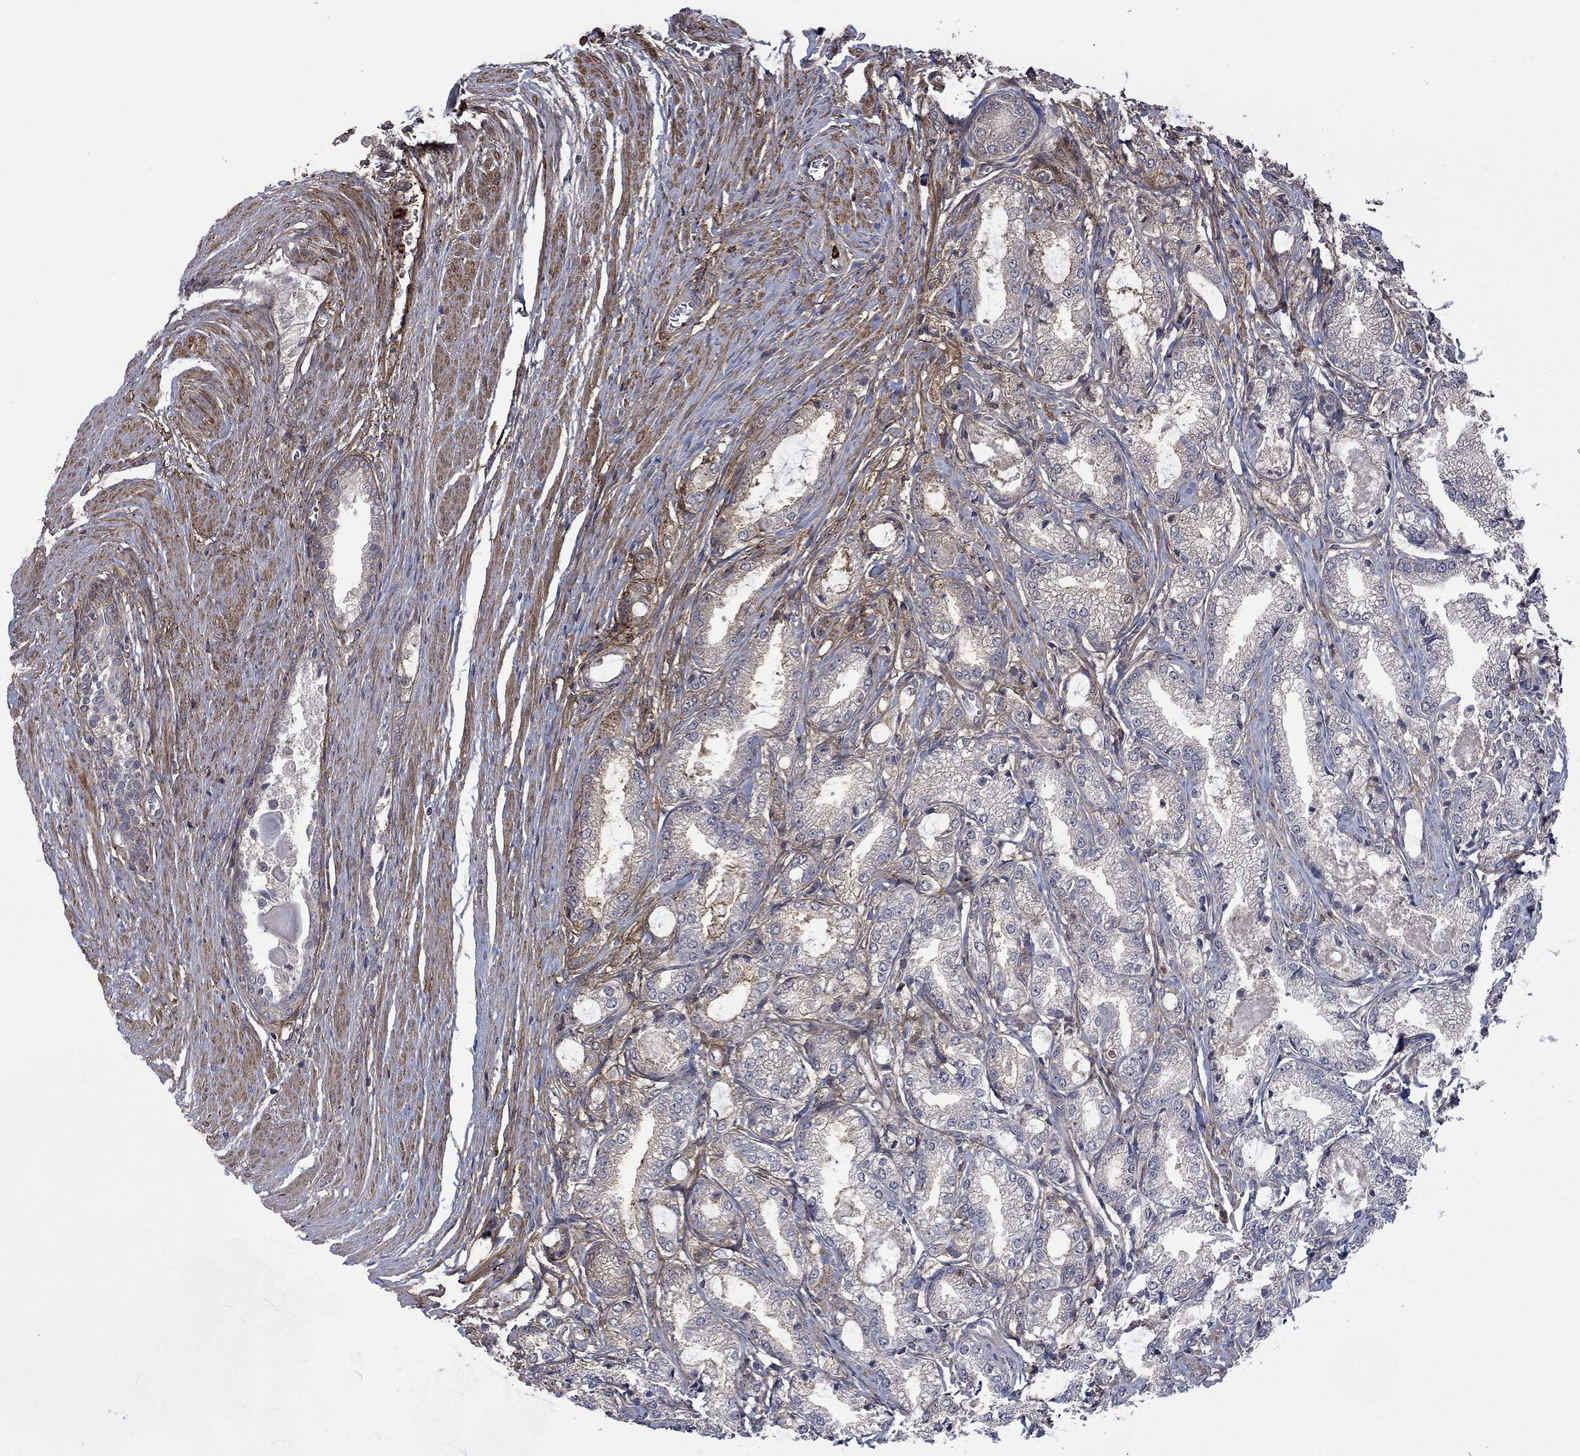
{"staining": {"intensity": "negative", "quantity": "none", "location": "none"}, "tissue": "prostate cancer", "cell_type": "Tumor cells", "image_type": "cancer", "snomed": [{"axis": "morphology", "description": "Adenocarcinoma, NOS"}, {"axis": "topography", "description": "Prostate and seminal vesicle, NOS"}, {"axis": "topography", "description": "Prostate"}], "caption": "The histopathology image reveals no staining of tumor cells in prostate cancer (adenocarcinoma).", "gene": "VCAN", "patient": {"sex": "male", "age": 62}}